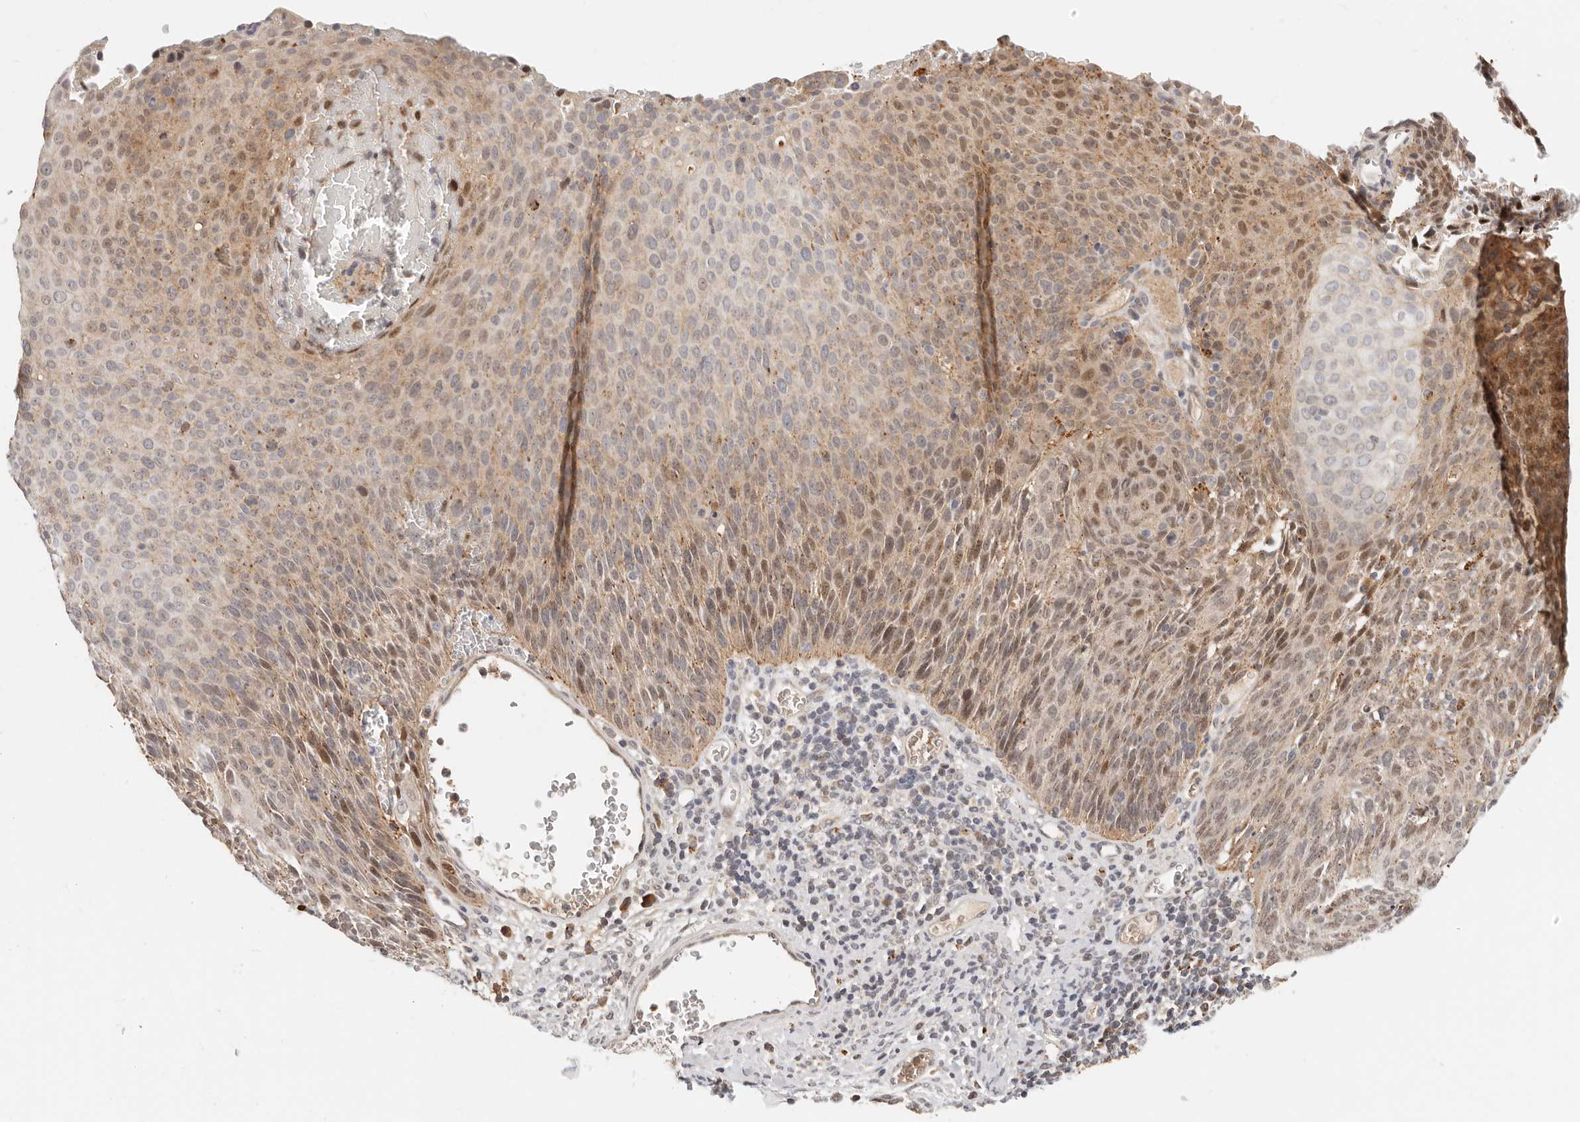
{"staining": {"intensity": "moderate", "quantity": ">75%", "location": "cytoplasmic/membranous,nuclear"}, "tissue": "cervical cancer", "cell_type": "Tumor cells", "image_type": "cancer", "snomed": [{"axis": "morphology", "description": "Squamous cell carcinoma, NOS"}, {"axis": "topography", "description": "Cervix"}], "caption": "DAB (3,3'-diaminobenzidine) immunohistochemical staining of human cervical squamous cell carcinoma displays moderate cytoplasmic/membranous and nuclear protein staining in approximately >75% of tumor cells. The protein of interest is stained brown, and the nuclei are stained in blue (DAB (3,3'-diaminobenzidine) IHC with brightfield microscopy, high magnification).", "gene": "ZRANB1", "patient": {"sex": "female", "age": 55}}